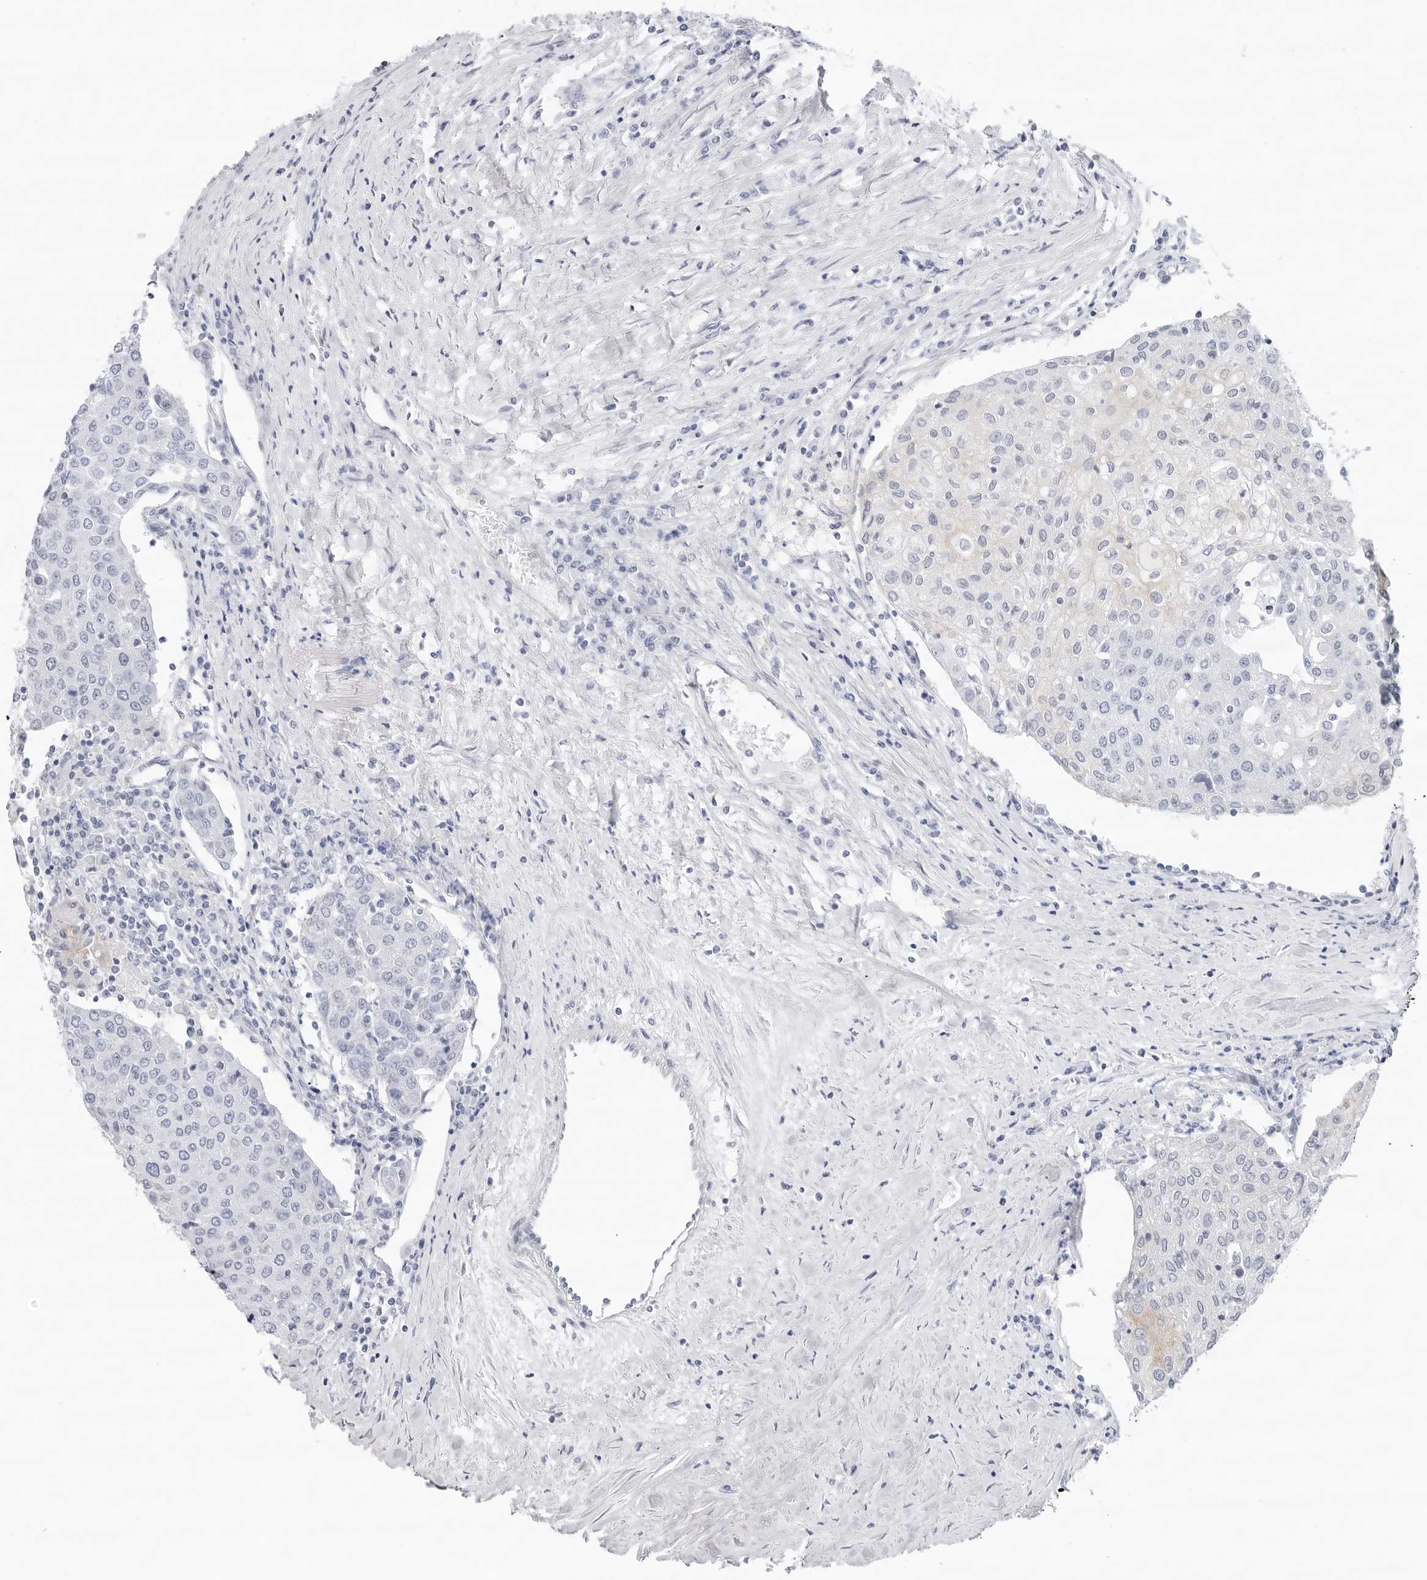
{"staining": {"intensity": "negative", "quantity": "none", "location": "none"}, "tissue": "urothelial cancer", "cell_type": "Tumor cells", "image_type": "cancer", "snomed": [{"axis": "morphology", "description": "Urothelial carcinoma, High grade"}, {"axis": "topography", "description": "Urinary bladder"}], "caption": "The photomicrograph demonstrates no staining of tumor cells in urothelial carcinoma (high-grade).", "gene": "SLC19A1", "patient": {"sex": "female", "age": 85}}